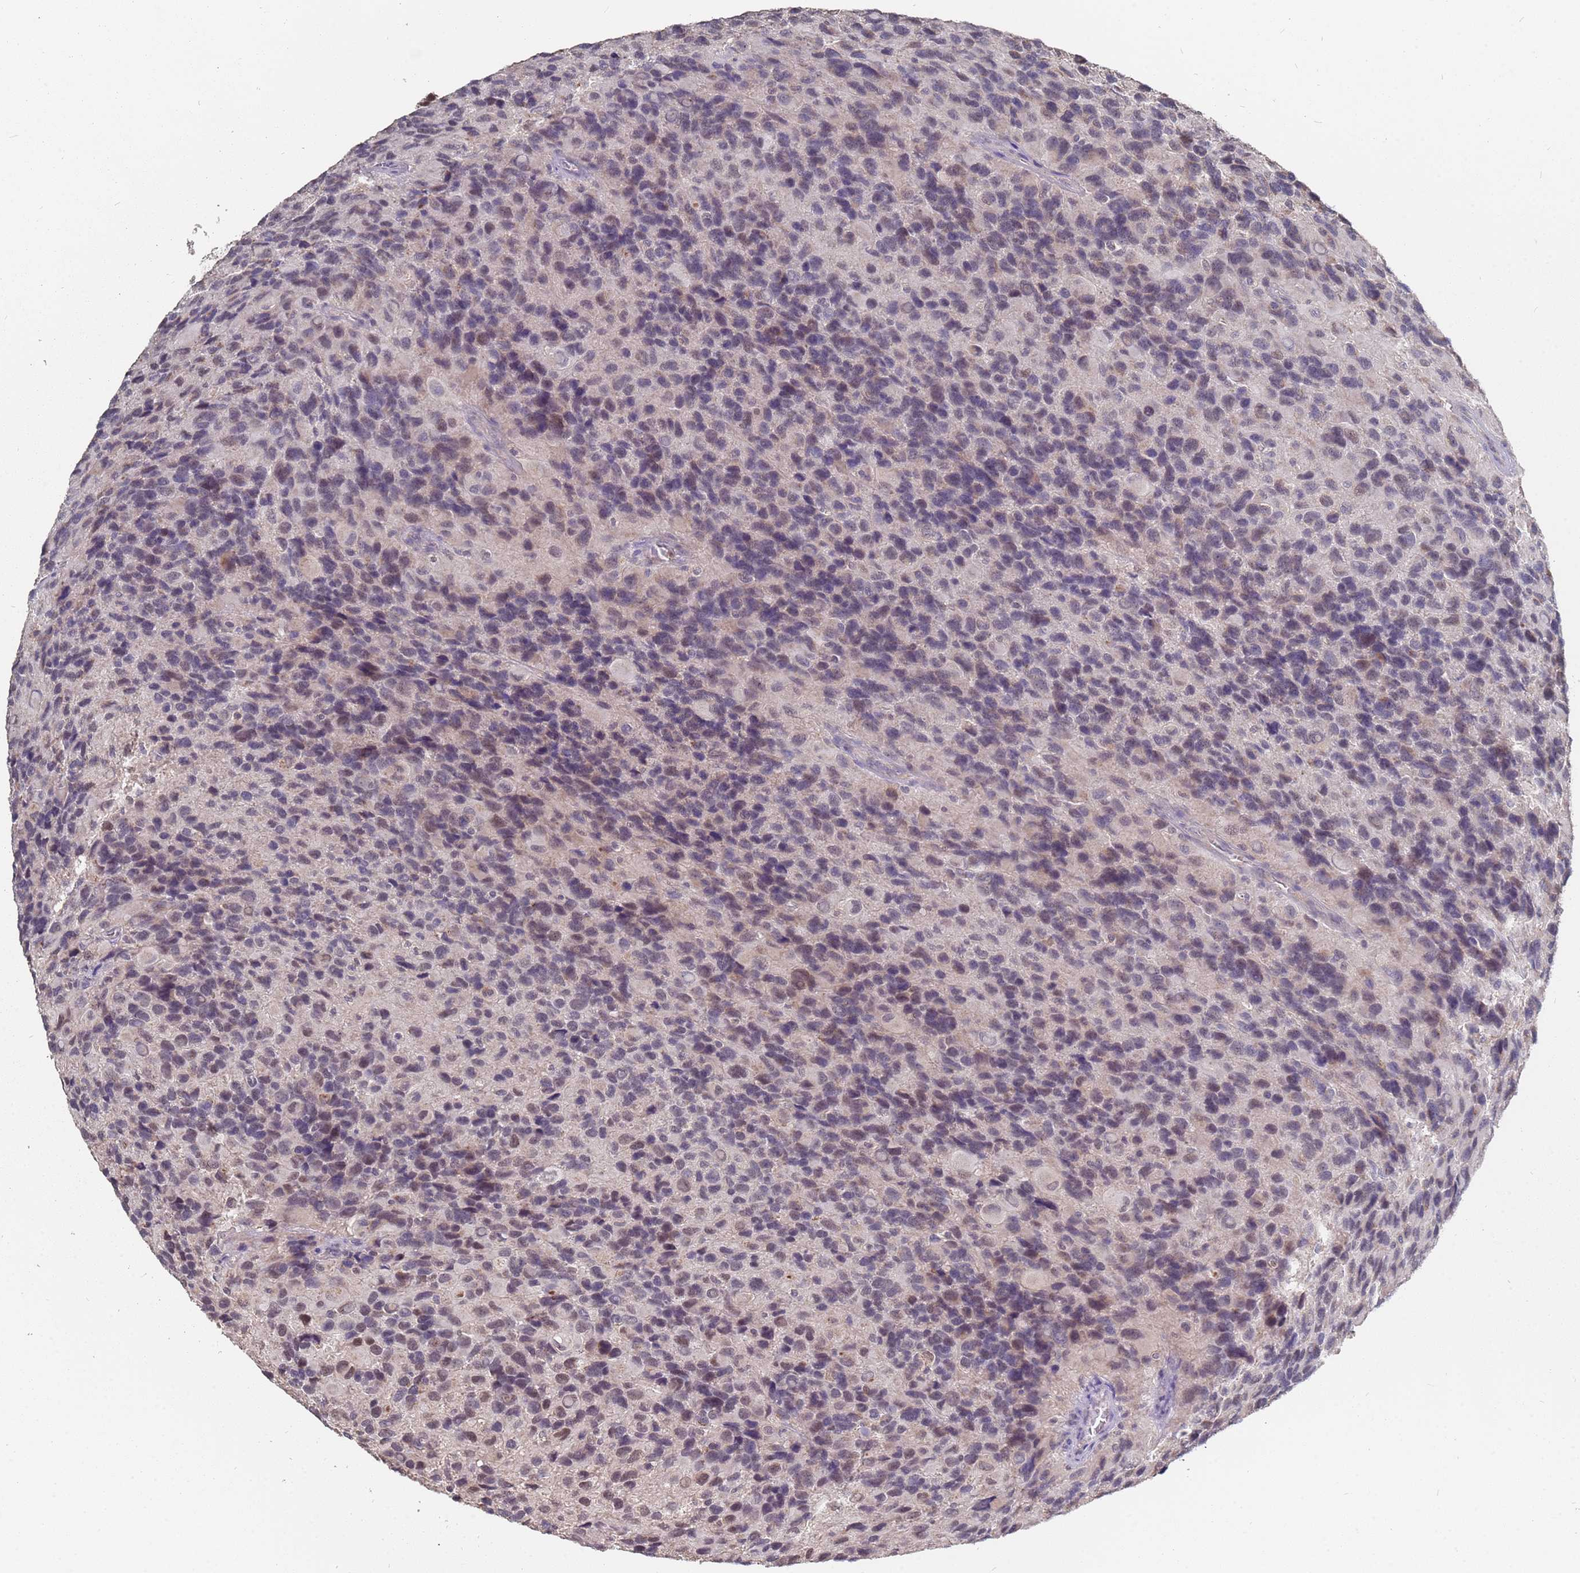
{"staining": {"intensity": "weak", "quantity": "<25%", "location": "nuclear"}, "tissue": "glioma", "cell_type": "Tumor cells", "image_type": "cancer", "snomed": [{"axis": "morphology", "description": "Glioma, malignant, High grade"}, {"axis": "topography", "description": "Brain"}], "caption": "This is an immunohistochemistry photomicrograph of human glioma. There is no positivity in tumor cells.", "gene": "TCEANC2", "patient": {"sex": "male", "age": 77}}